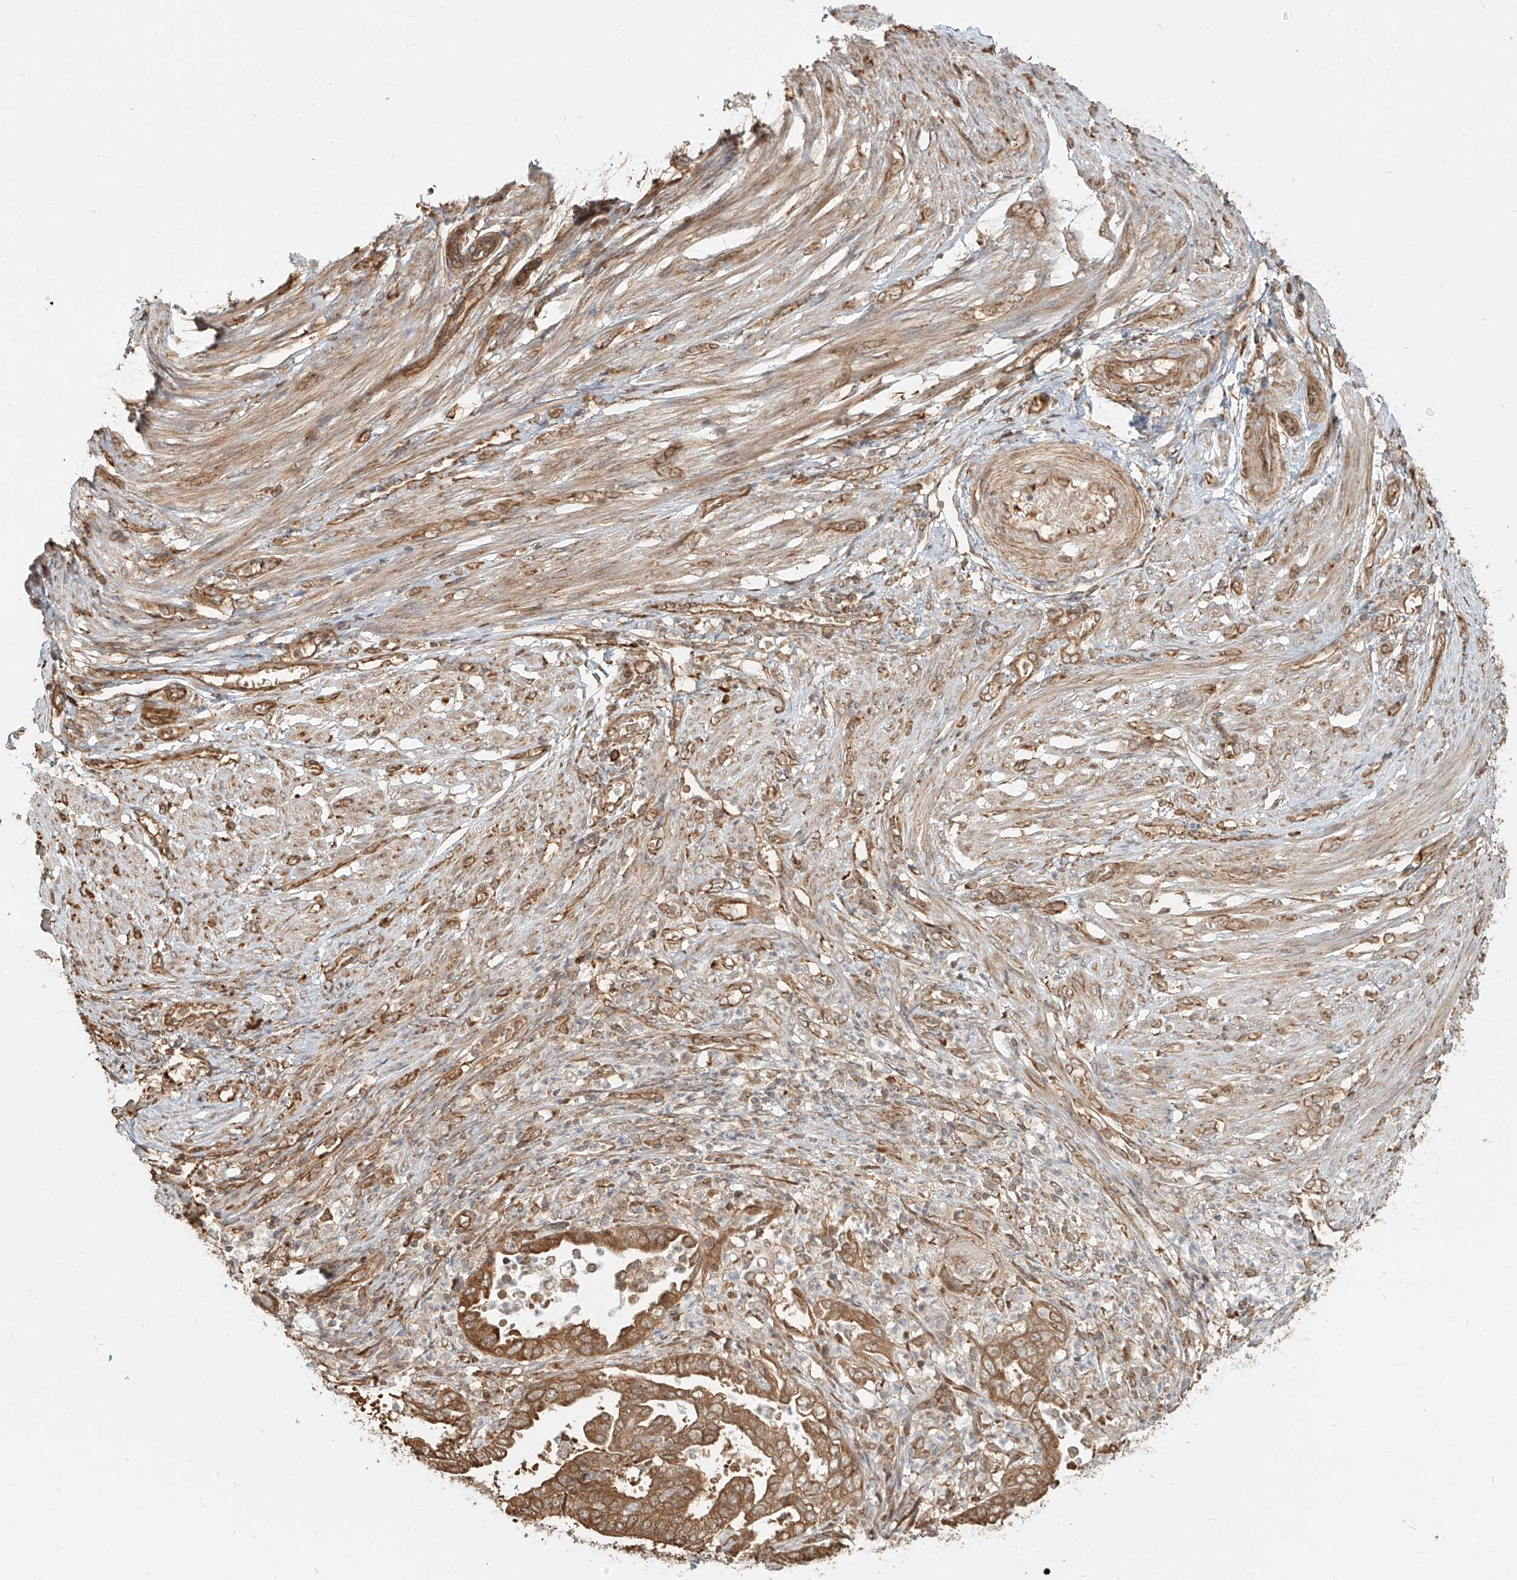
{"staining": {"intensity": "moderate", "quantity": ">75%", "location": "cytoplasmic/membranous"}, "tissue": "endometrial cancer", "cell_type": "Tumor cells", "image_type": "cancer", "snomed": [{"axis": "morphology", "description": "Adenocarcinoma, NOS"}, {"axis": "topography", "description": "Endometrium"}], "caption": "Moderate cytoplasmic/membranous positivity for a protein is seen in about >75% of tumor cells of endometrial adenocarcinoma using immunohistochemistry.", "gene": "UBE2K", "patient": {"sex": "female", "age": 51}}